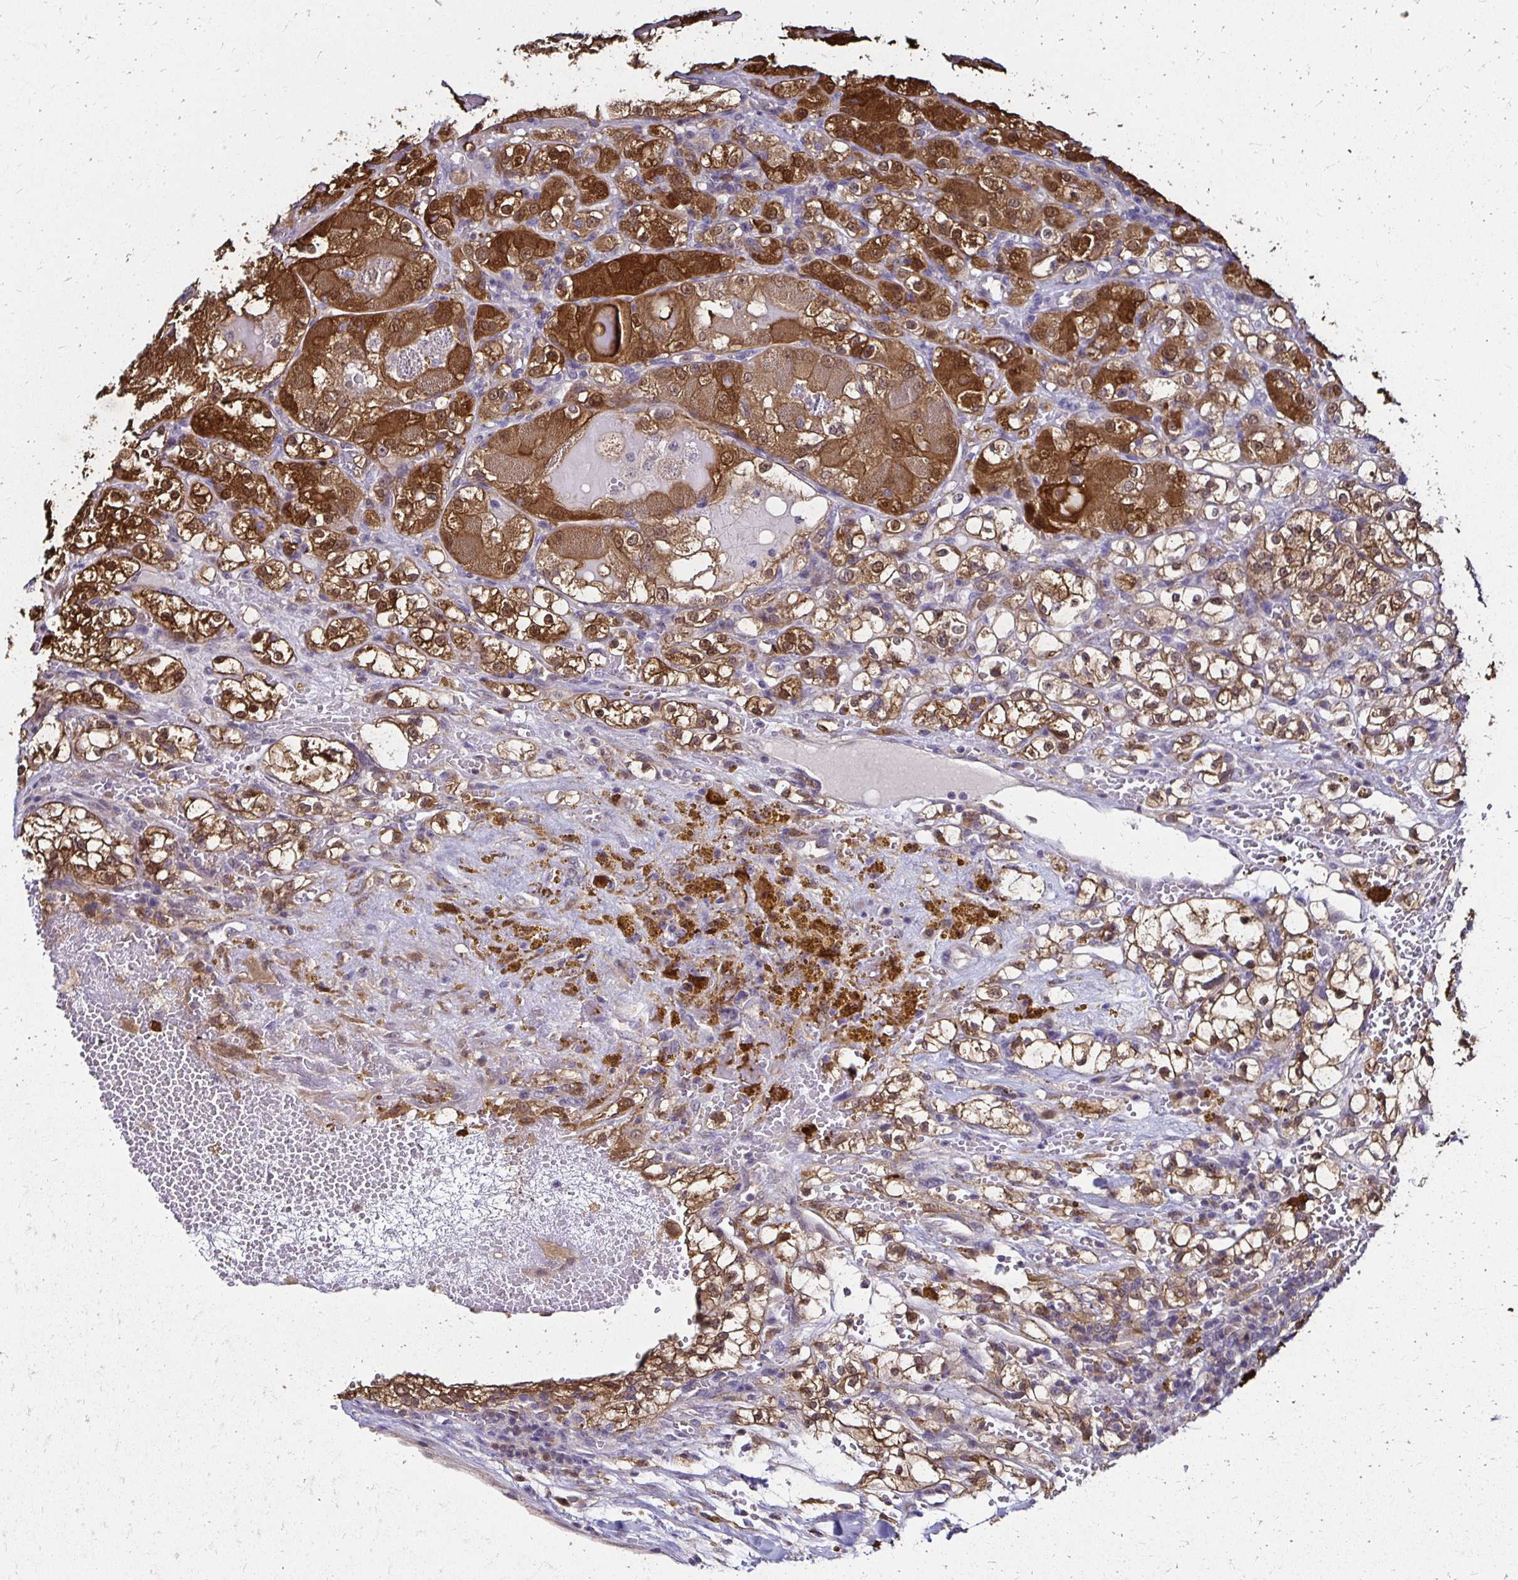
{"staining": {"intensity": "strong", "quantity": "25%-75%", "location": "cytoplasmic/membranous,nuclear"}, "tissue": "renal cancer", "cell_type": "Tumor cells", "image_type": "cancer", "snomed": [{"axis": "morphology", "description": "Normal tissue, NOS"}, {"axis": "morphology", "description": "Adenocarcinoma, NOS"}, {"axis": "topography", "description": "Kidney"}], "caption": "Approximately 25%-75% of tumor cells in renal adenocarcinoma exhibit strong cytoplasmic/membranous and nuclear protein staining as visualized by brown immunohistochemical staining.", "gene": "TXN", "patient": {"sex": "male", "age": 61}}